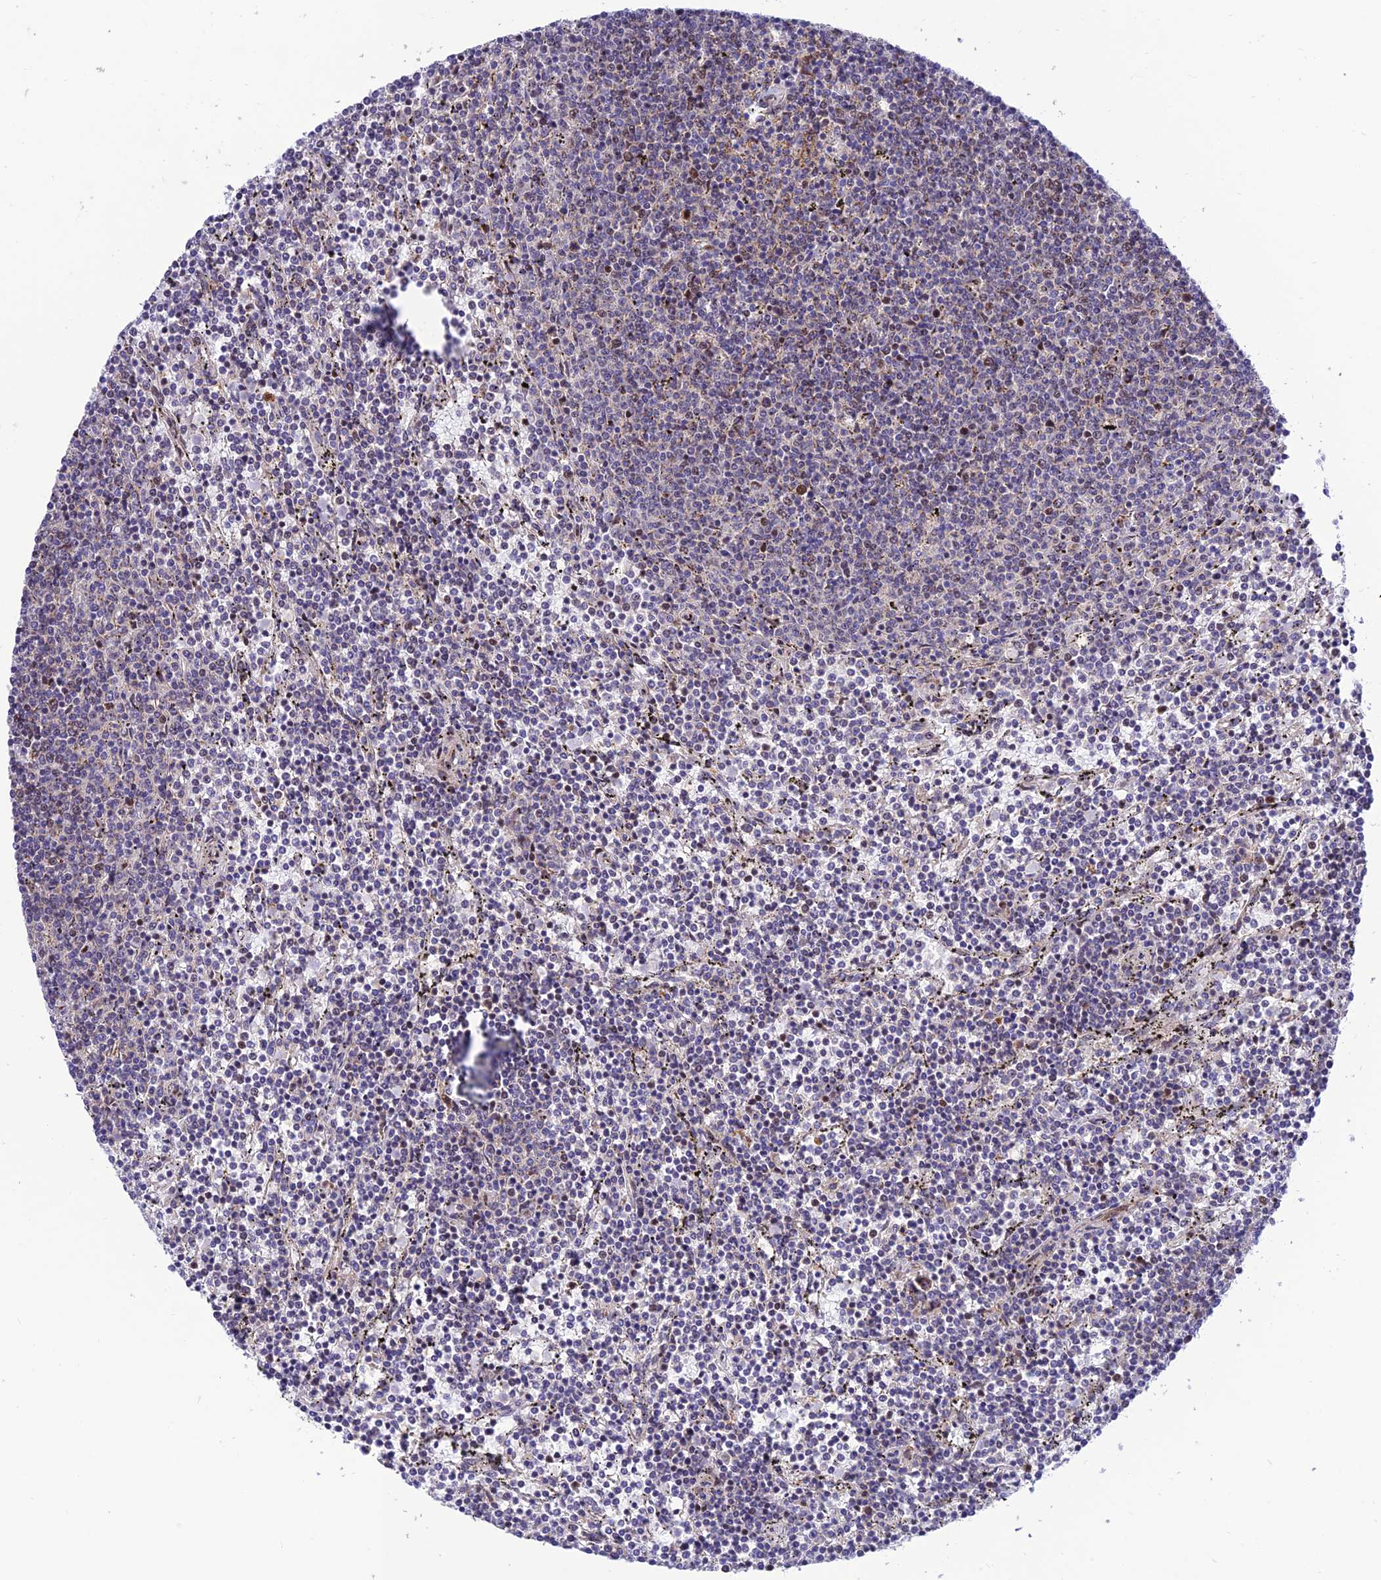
{"staining": {"intensity": "negative", "quantity": "none", "location": "none"}, "tissue": "lymphoma", "cell_type": "Tumor cells", "image_type": "cancer", "snomed": [{"axis": "morphology", "description": "Malignant lymphoma, non-Hodgkin's type, Low grade"}, {"axis": "topography", "description": "Spleen"}], "caption": "Tumor cells show no significant staining in lymphoma.", "gene": "KBTBD7", "patient": {"sex": "female", "age": 50}}